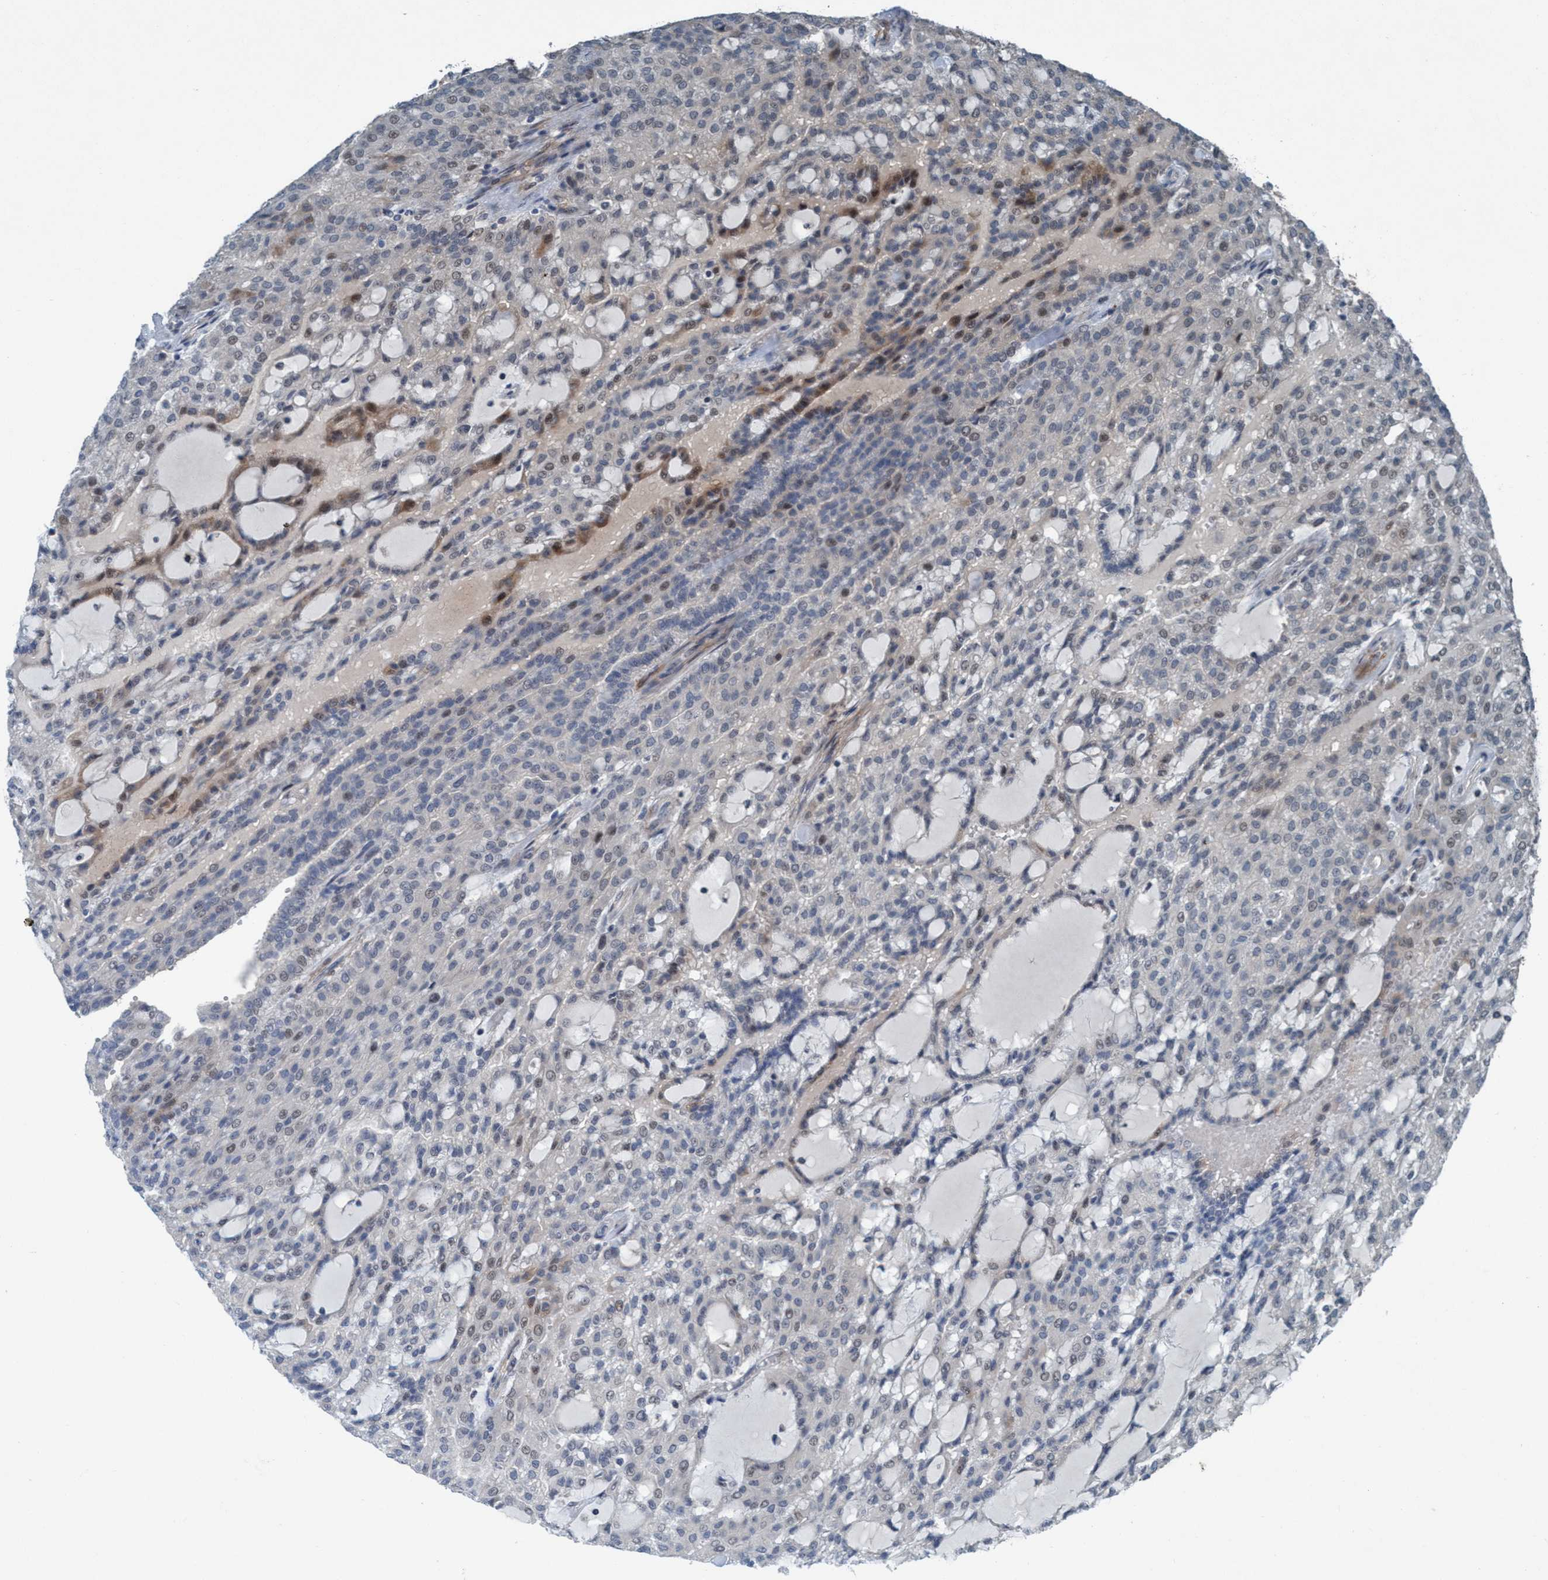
{"staining": {"intensity": "weak", "quantity": "<25%", "location": "cytoplasmic/membranous,nuclear"}, "tissue": "renal cancer", "cell_type": "Tumor cells", "image_type": "cancer", "snomed": [{"axis": "morphology", "description": "Adenocarcinoma, NOS"}, {"axis": "topography", "description": "Kidney"}], "caption": "An image of human adenocarcinoma (renal) is negative for staining in tumor cells.", "gene": "NISCH", "patient": {"sex": "male", "age": 63}}